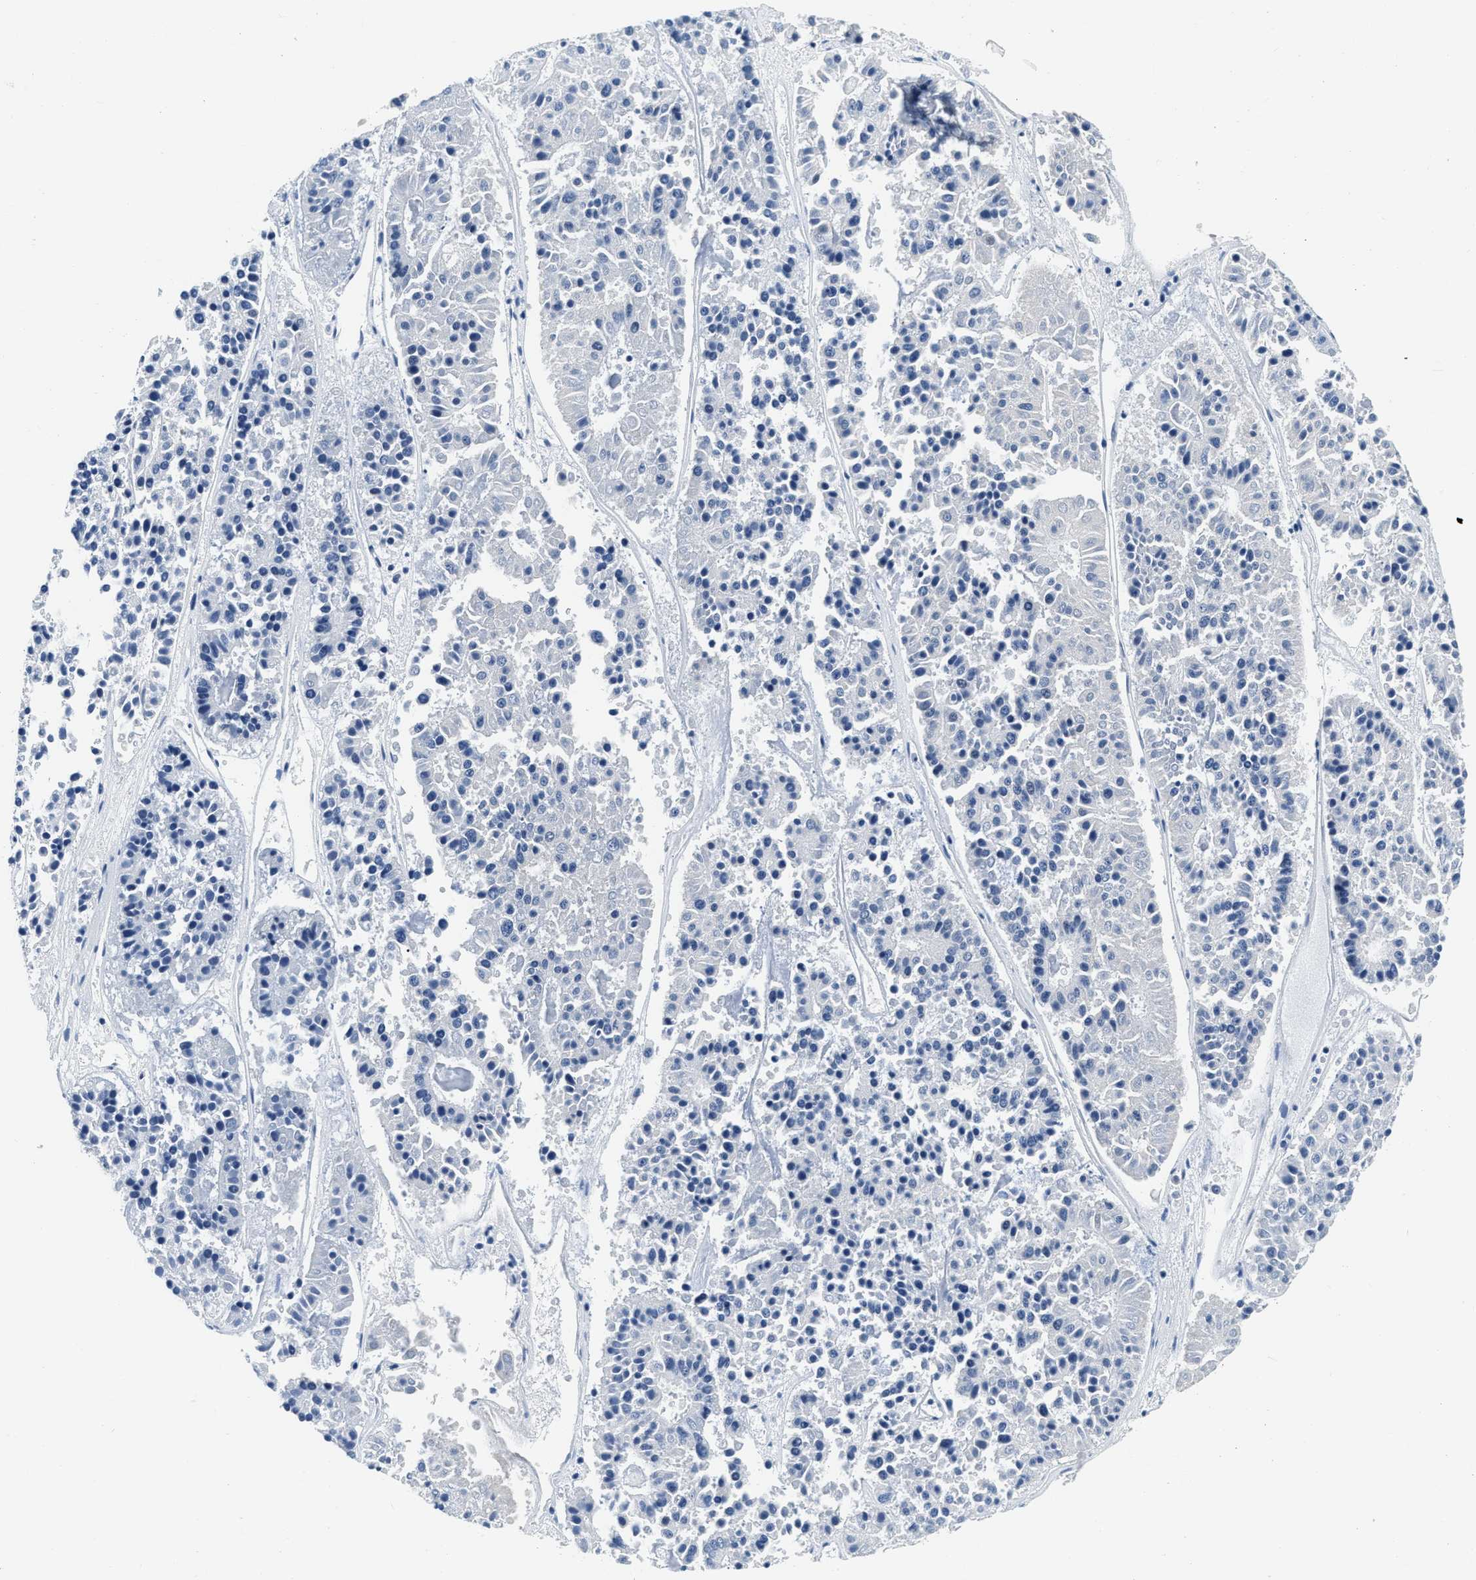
{"staining": {"intensity": "negative", "quantity": "none", "location": "none"}, "tissue": "pancreatic cancer", "cell_type": "Tumor cells", "image_type": "cancer", "snomed": [{"axis": "morphology", "description": "Adenocarcinoma, NOS"}, {"axis": "topography", "description": "Pancreas"}], "caption": "This is an IHC image of human pancreatic adenocarcinoma. There is no staining in tumor cells.", "gene": "EIF2AK2", "patient": {"sex": "male", "age": 50}}